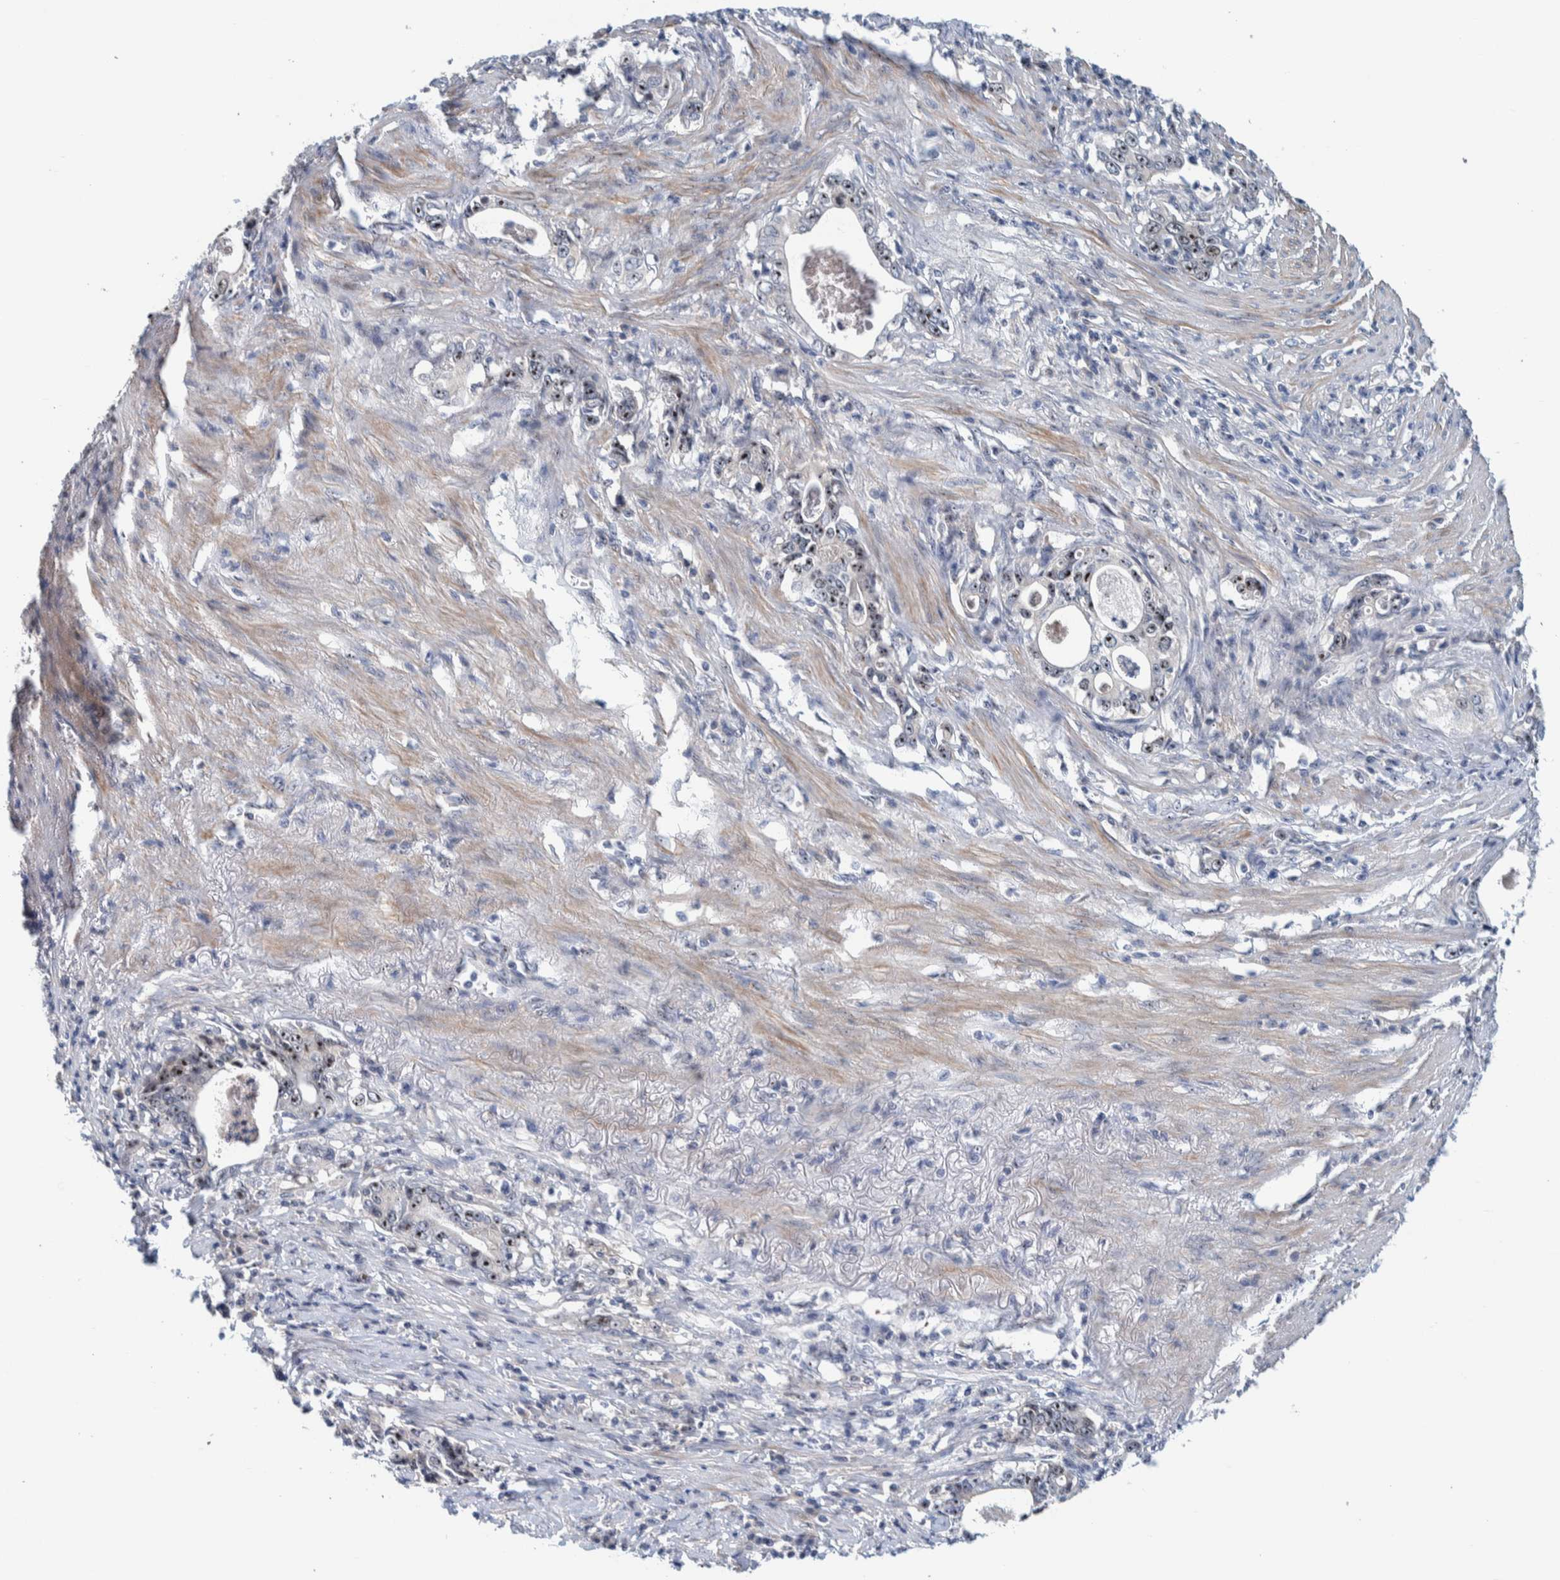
{"staining": {"intensity": "strong", "quantity": ">75%", "location": "nuclear"}, "tissue": "stomach cancer", "cell_type": "Tumor cells", "image_type": "cancer", "snomed": [{"axis": "morphology", "description": "Adenocarcinoma, NOS"}, {"axis": "topography", "description": "Stomach, lower"}], "caption": "Tumor cells exhibit strong nuclear positivity in about >75% of cells in stomach cancer.", "gene": "NOL11", "patient": {"sex": "female", "age": 72}}